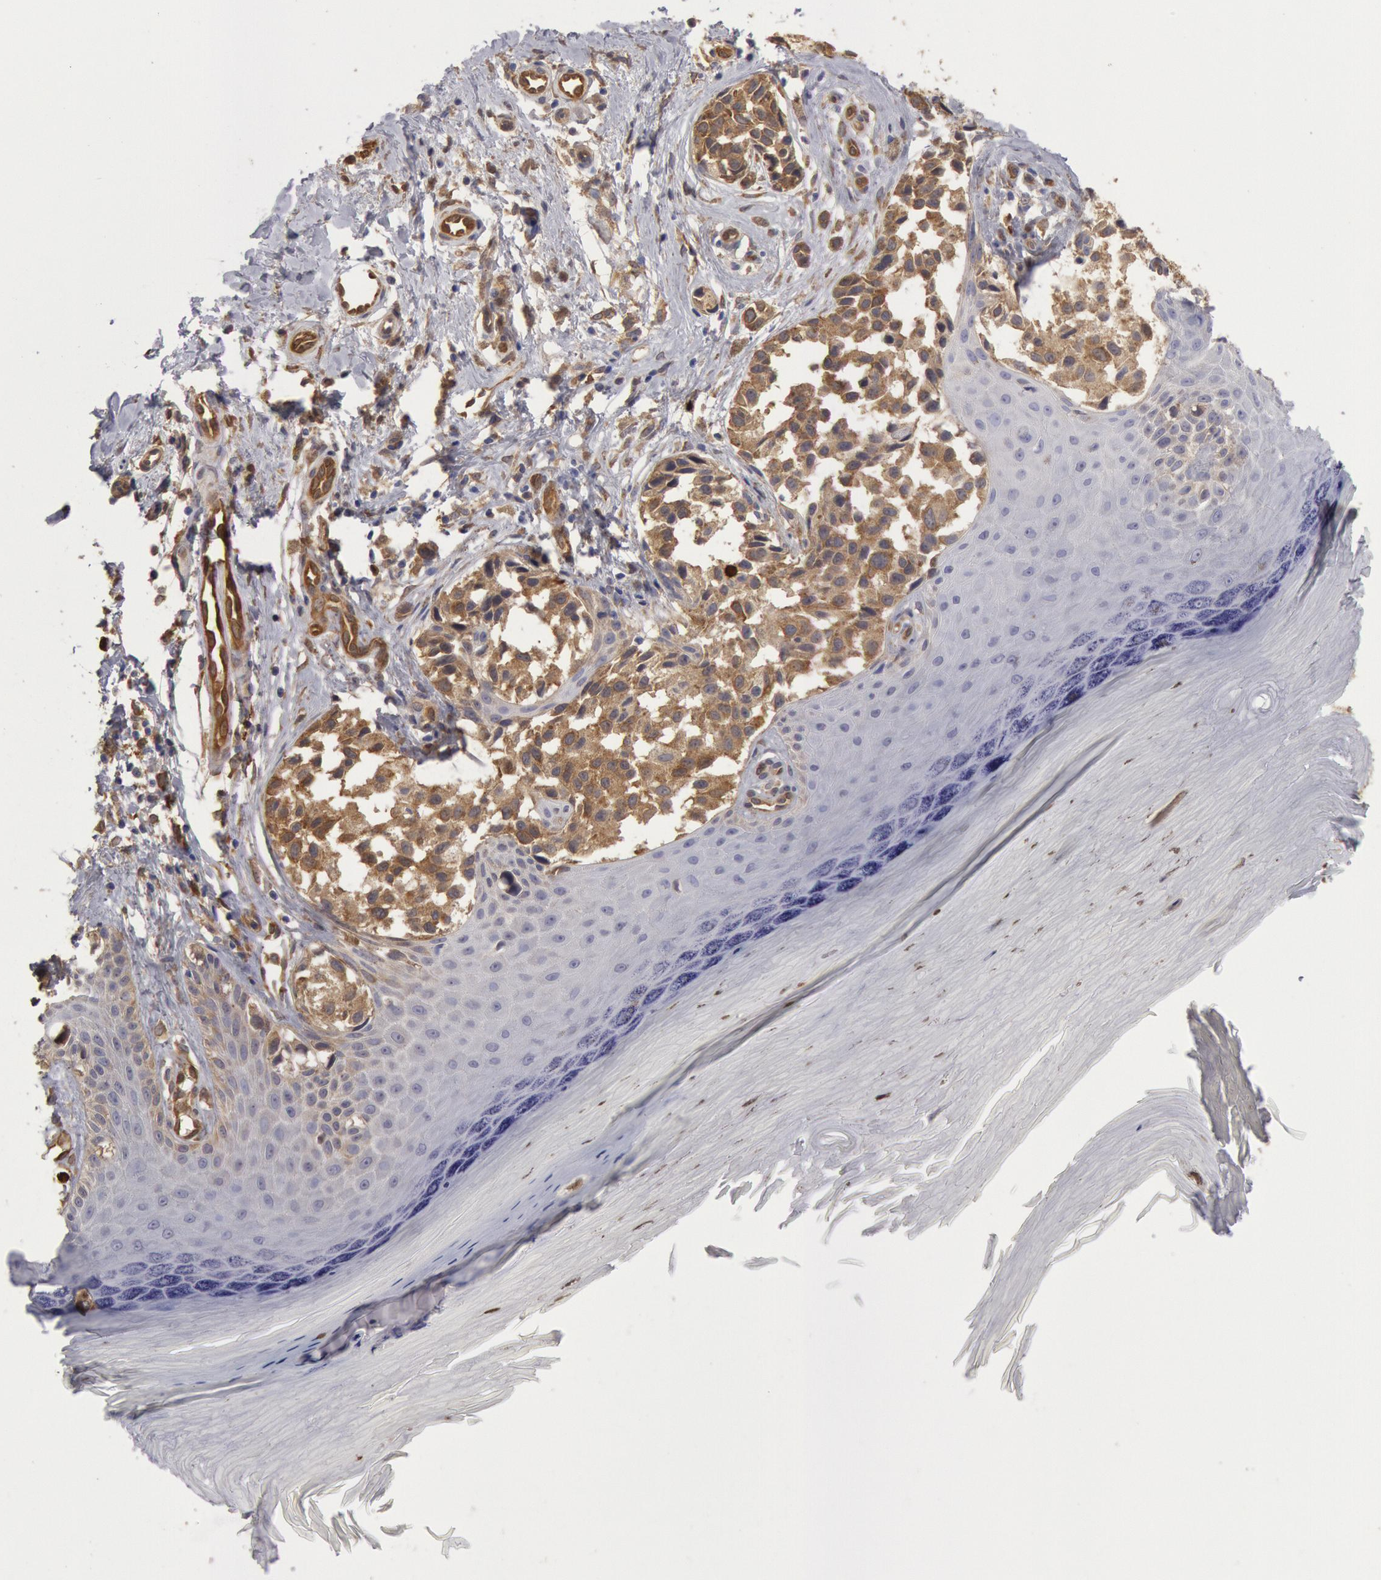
{"staining": {"intensity": "strong", "quantity": ">75%", "location": "cytoplasmic/membranous"}, "tissue": "melanoma", "cell_type": "Tumor cells", "image_type": "cancer", "snomed": [{"axis": "morphology", "description": "Malignant melanoma, NOS"}, {"axis": "topography", "description": "Skin"}], "caption": "Immunohistochemical staining of melanoma demonstrates high levels of strong cytoplasmic/membranous protein positivity in about >75% of tumor cells. The staining was performed using DAB (3,3'-diaminobenzidine) to visualize the protein expression in brown, while the nuclei were stained in blue with hematoxylin (Magnification: 20x).", "gene": "CCDC50", "patient": {"sex": "male", "age": 79}}